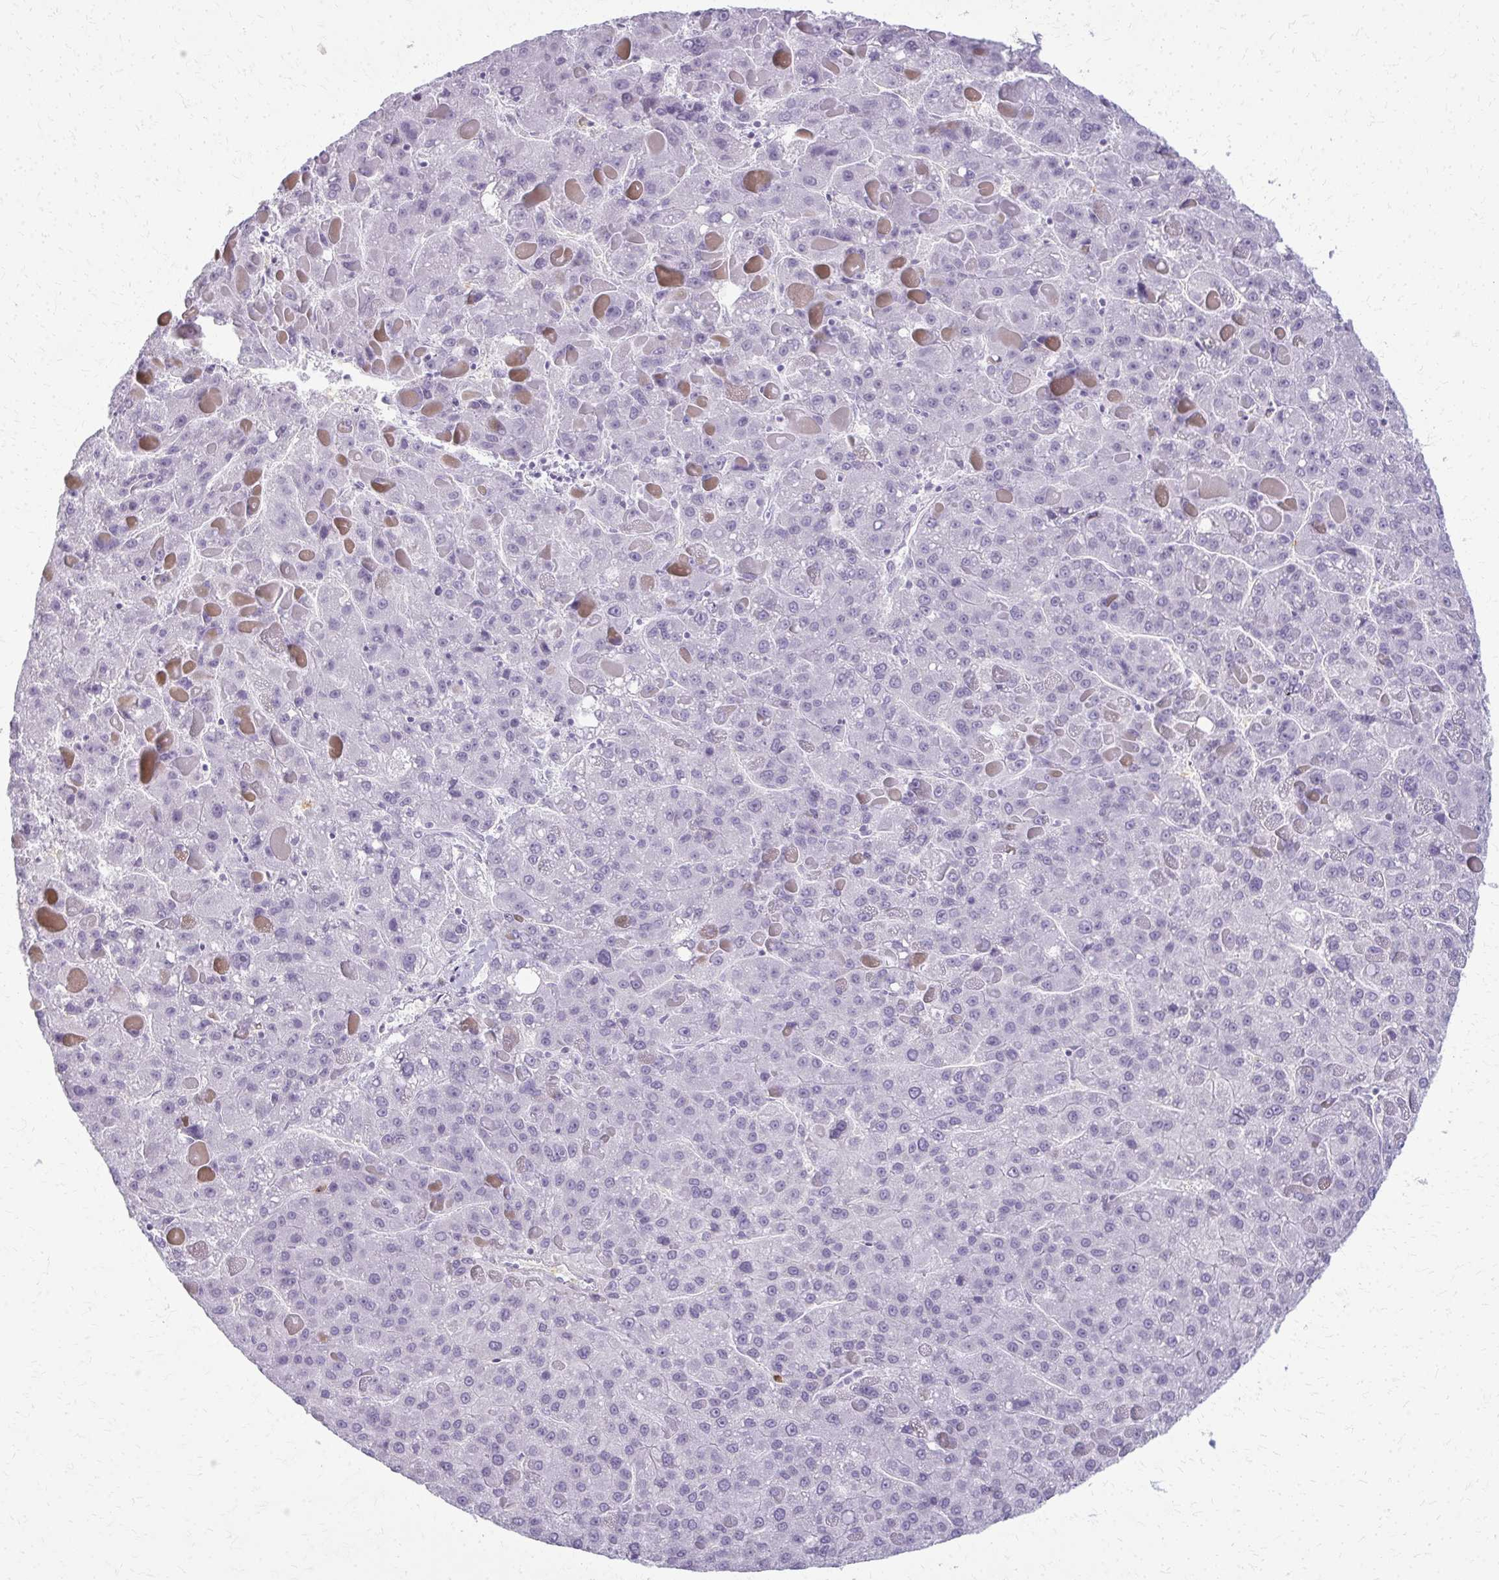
{"staining": {"intensity": "negative", "quantity": "none", "location": "none"}, "tissue": "liver cancer", "cell_type": "Tumor cells", "image_type": "cancer", "snomed": [{"axis": "morphology", "description": "Carcinoma, Hepatocellular, NOS"}, {"axis": "topography", "description": "Liver"}], "caption": "Liver cancer (hepatocellular carcinoma) stained for a protein using IHC displays no positivity tumor cells.", "gene": "CA3", "patient": {"sex": "female", "age": 82}}